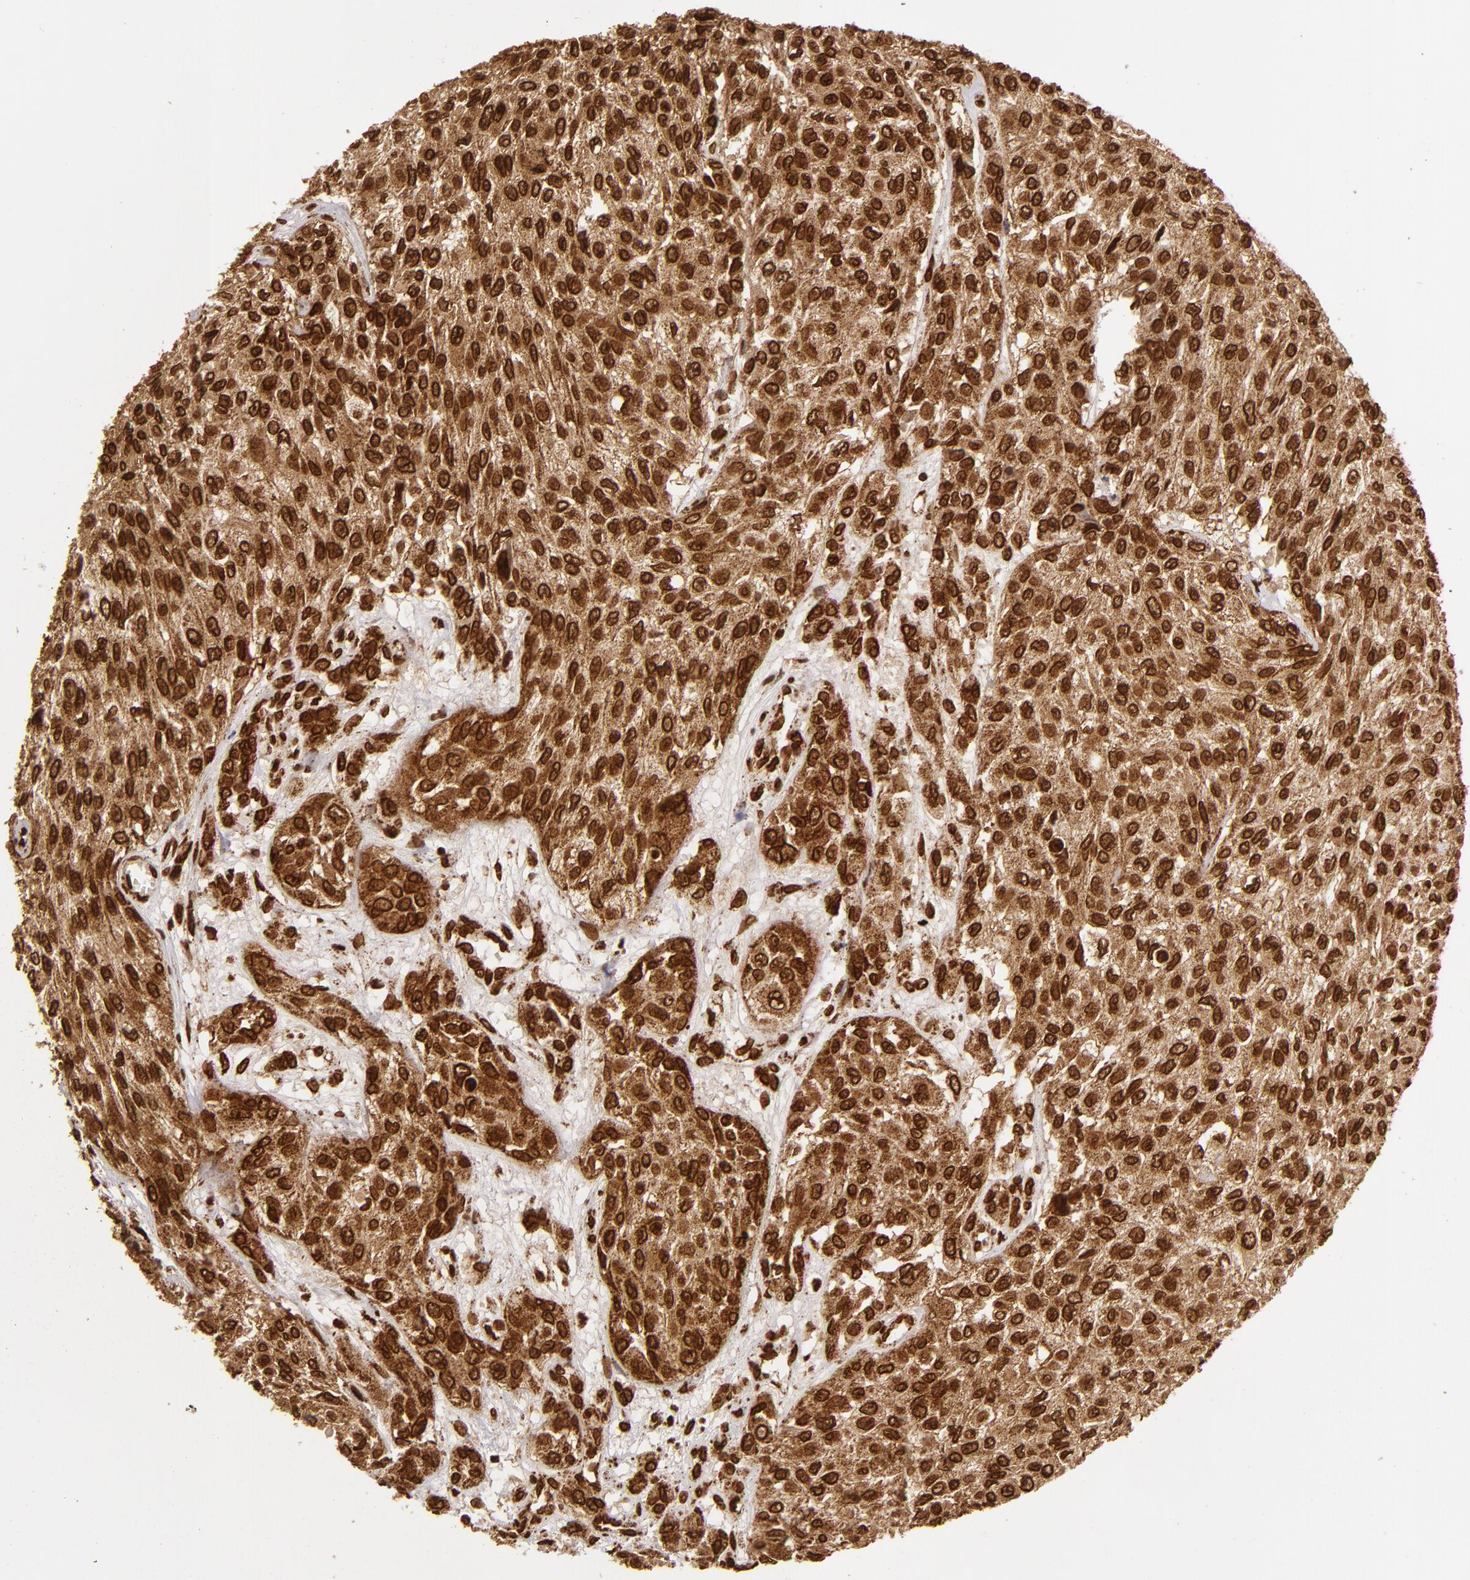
{"staining": {"intensity": "strong", "quantity": ">75%", "location": "cytoplasmic/membranous,nuclear"}, "tissue": "urothelial cancer", "cell_type": "Tumor cells", "image_type": "cancer", "snomed": [{"axis": "morphology", "description": "Urothelial carcinoma, High grade"}, {"axis": "topography", "description": "Urinary bladder"}], "caption": "Urothelial cancer was stained to show a protein in brown. There is high levels of strong cytoplasmic/membranous and nuclear positivity in about >75% of tumor cells. (DAB IHC with brightfield microscopy, high magnification).", "gene": "CUL3", "patient": {"sex": "male", "age": 57}}